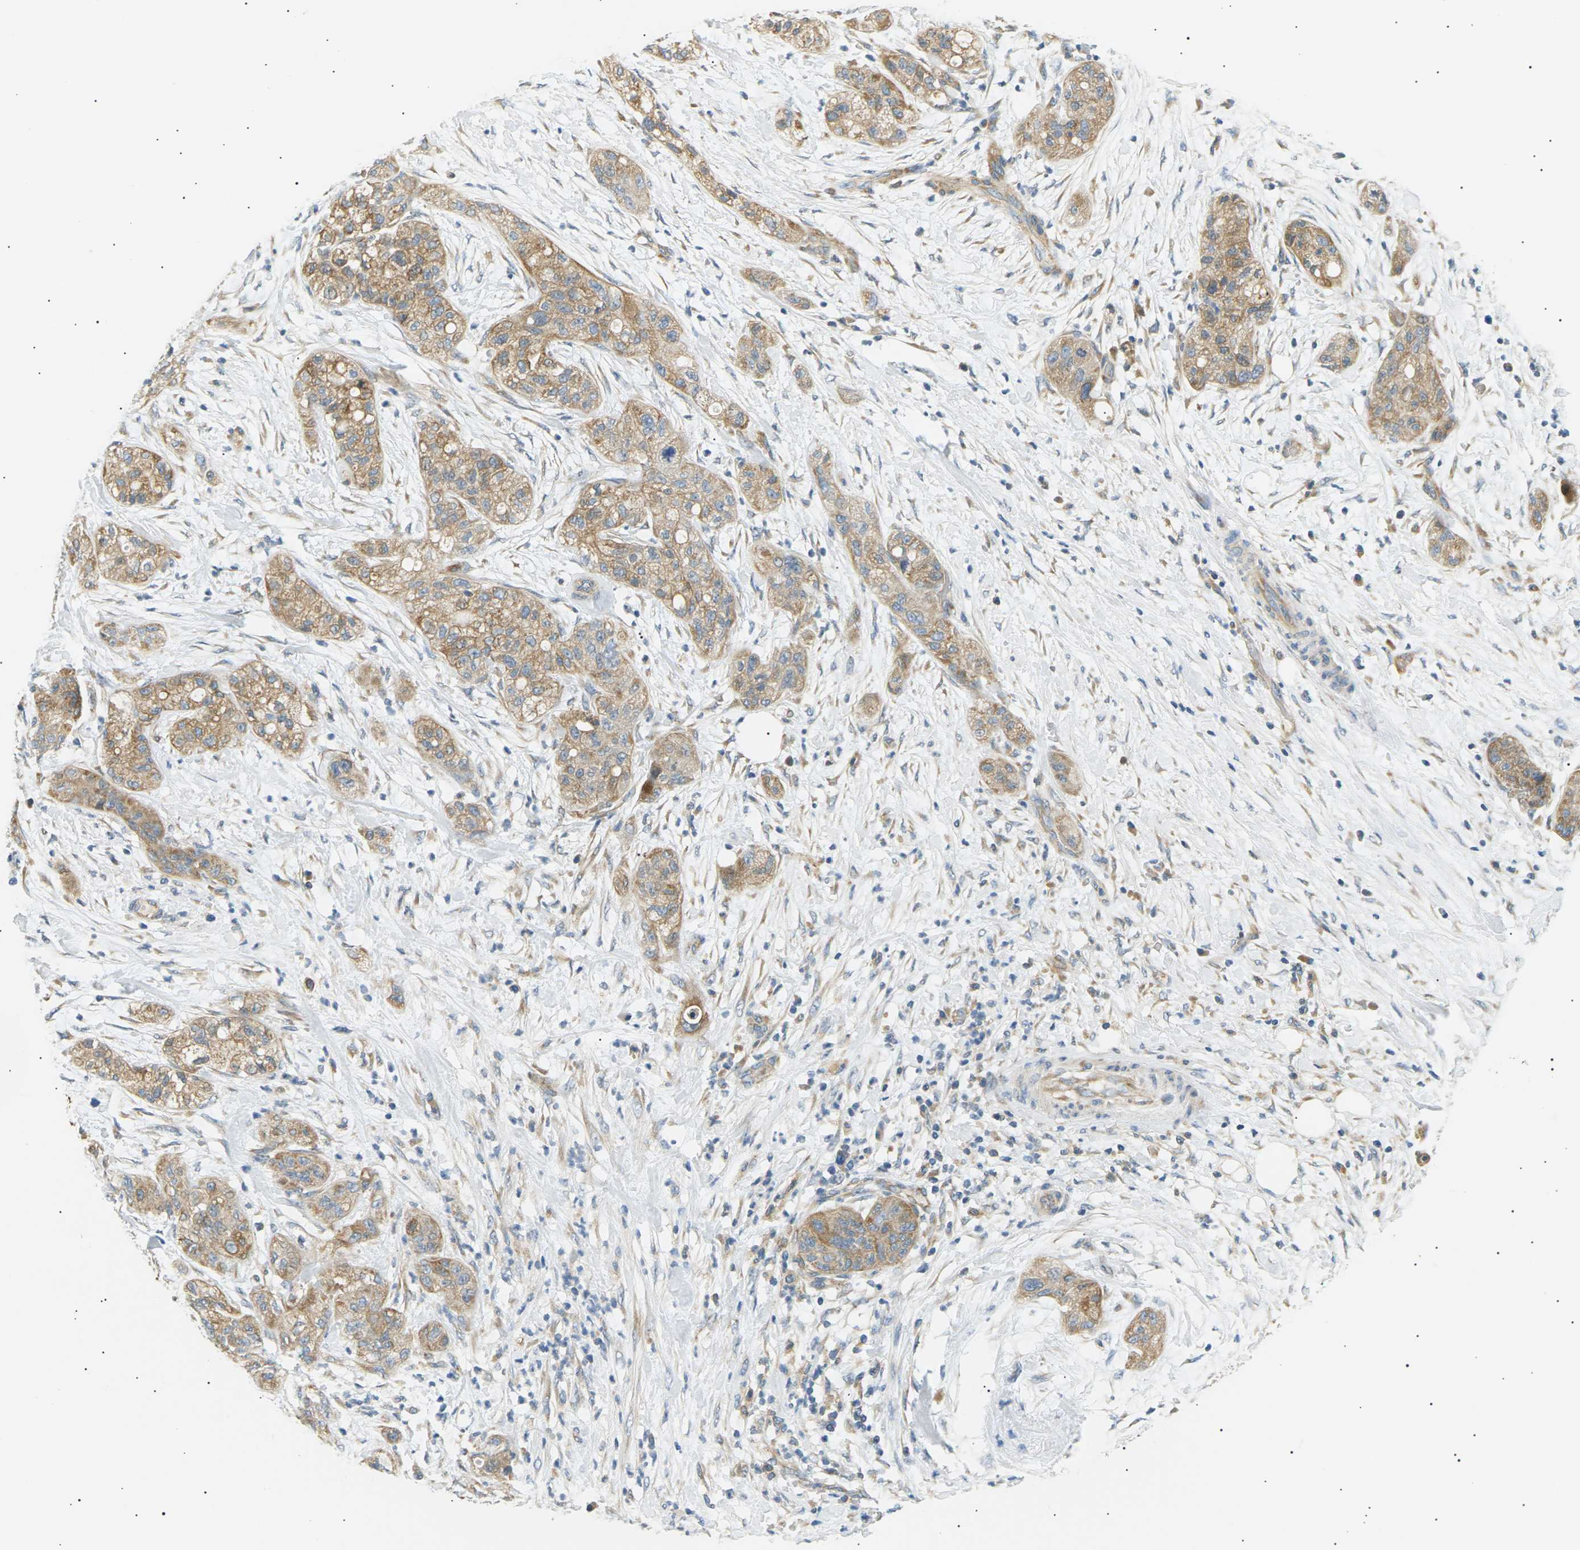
{"staining": {"intensity": "moderate", "quantity": ">75%", "location": "cytoplasmic/membranous"}, "tissue": "pancreatic cancer", "cell_type": "Tumor cells", "image_type": "cancer", "snomed": [{"axis": "morphology", "description": "Adenocarcinoma, NOS"}, {"axis": "topography", "description": "Pancreas"}], "caption": "Protein expression analysis of human adenocarcinoma (pancreatic) reveals moderate cytoplasmic/membranous positivity in about >75% of tumor cells.", "gene": "TBC1D8", "patient": {"sex": "female", "age": 78}}